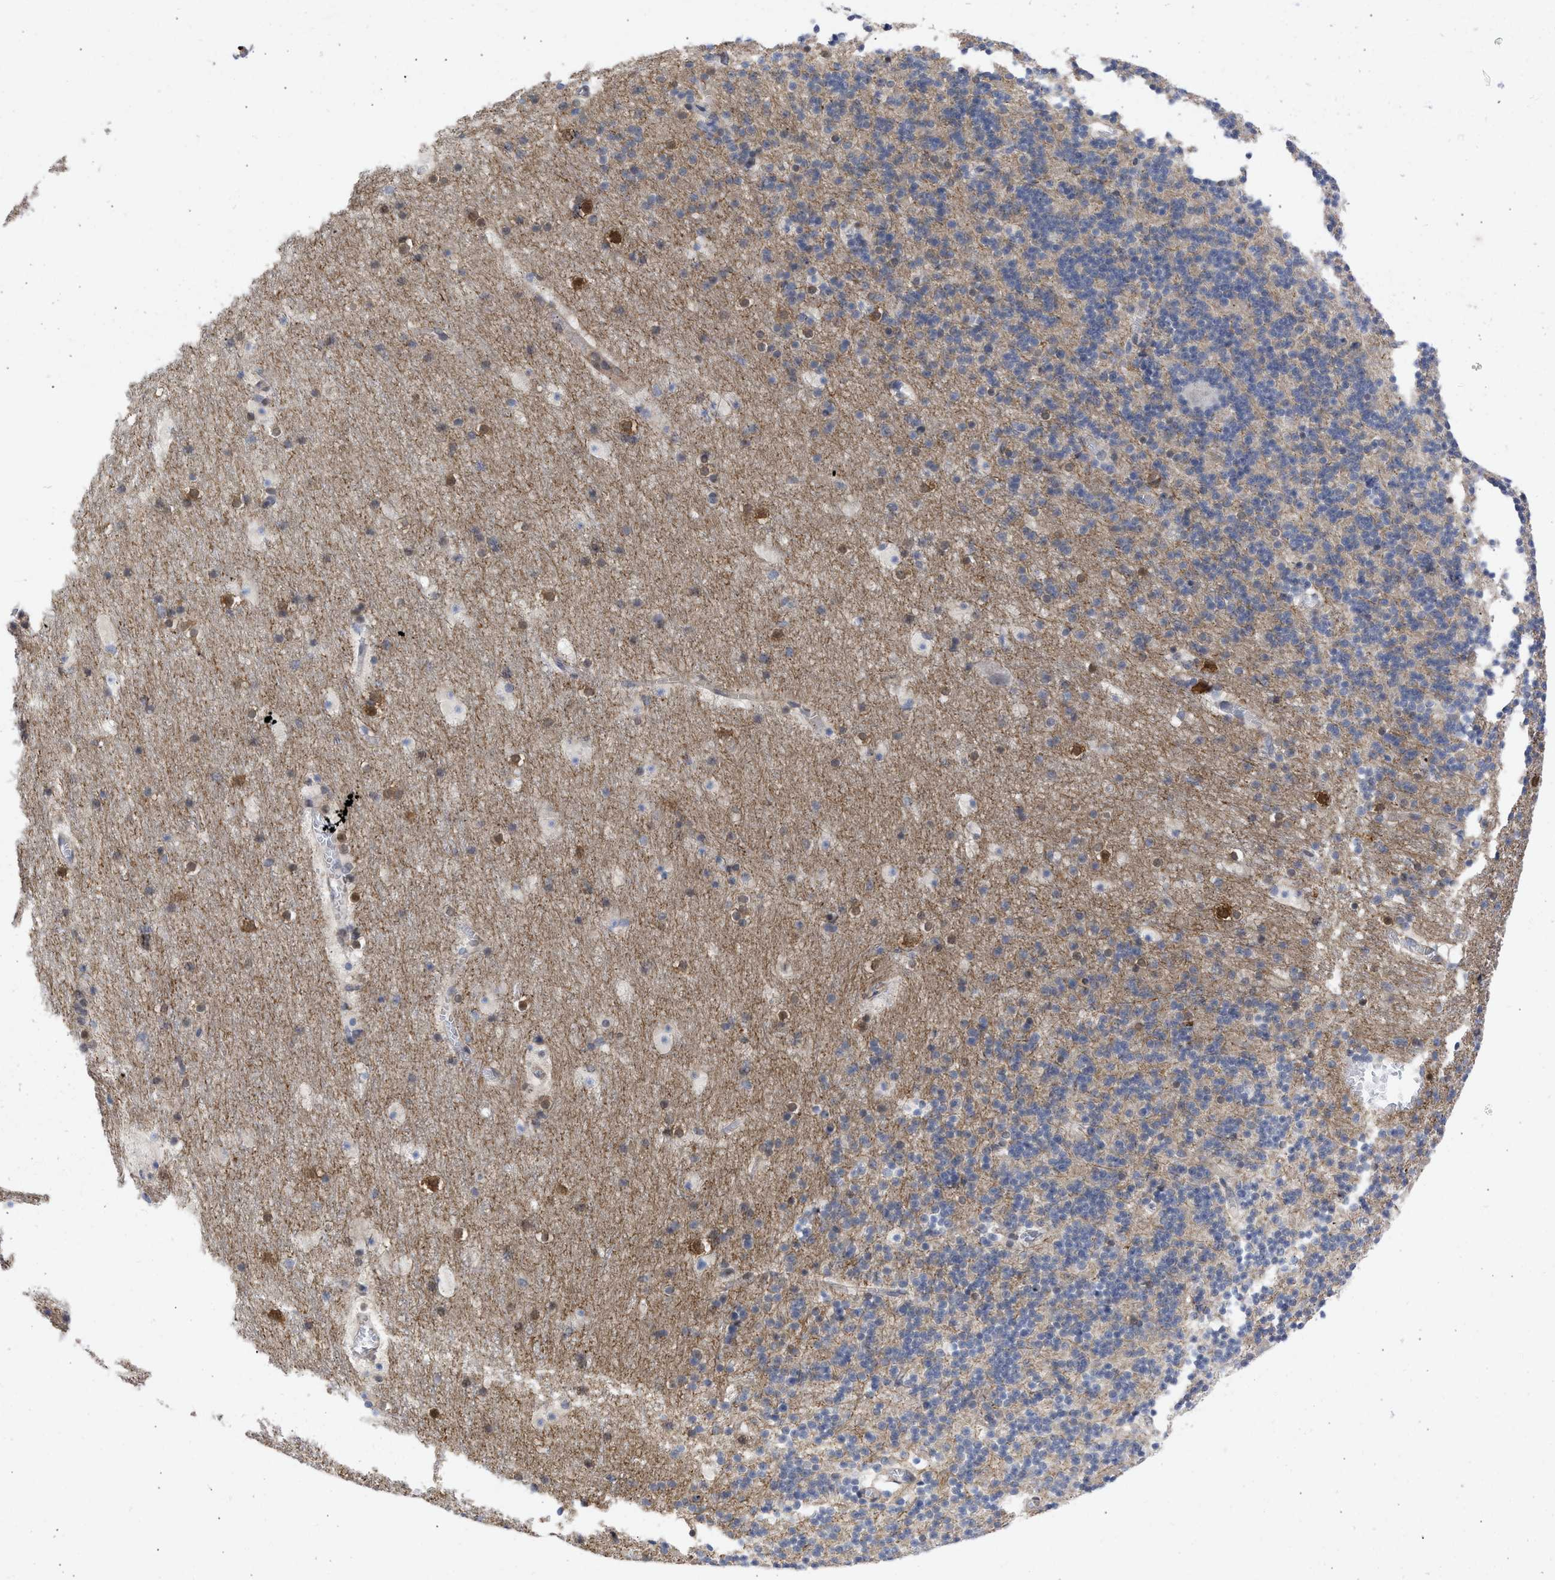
{"staining": {"intensity": "moderate", "quantity": "<25%", "location": "cytoplasmic/membranous"}, "tissue": "cerebellum", "cell_type": "Cells in granular layer", "image_type": "normal", "snomed": [{"axis": "morphology", "description": "Normal tissue, NOS"}, {"axis": "topography", "description": "Cerebellum"}], "caption": "Immunohistochemistry micrograph of unremarkable cerebellum: cerebellum stained using immunohistochemistry exhibits low levels of moderate protein expression localized specifically in the cytoplasmic/membranous of cells in granular layer, appearing as a cytoplasmic/membranous brown color.", "gene": "THRA", "patient": {"sex": "male", "age": 45}}